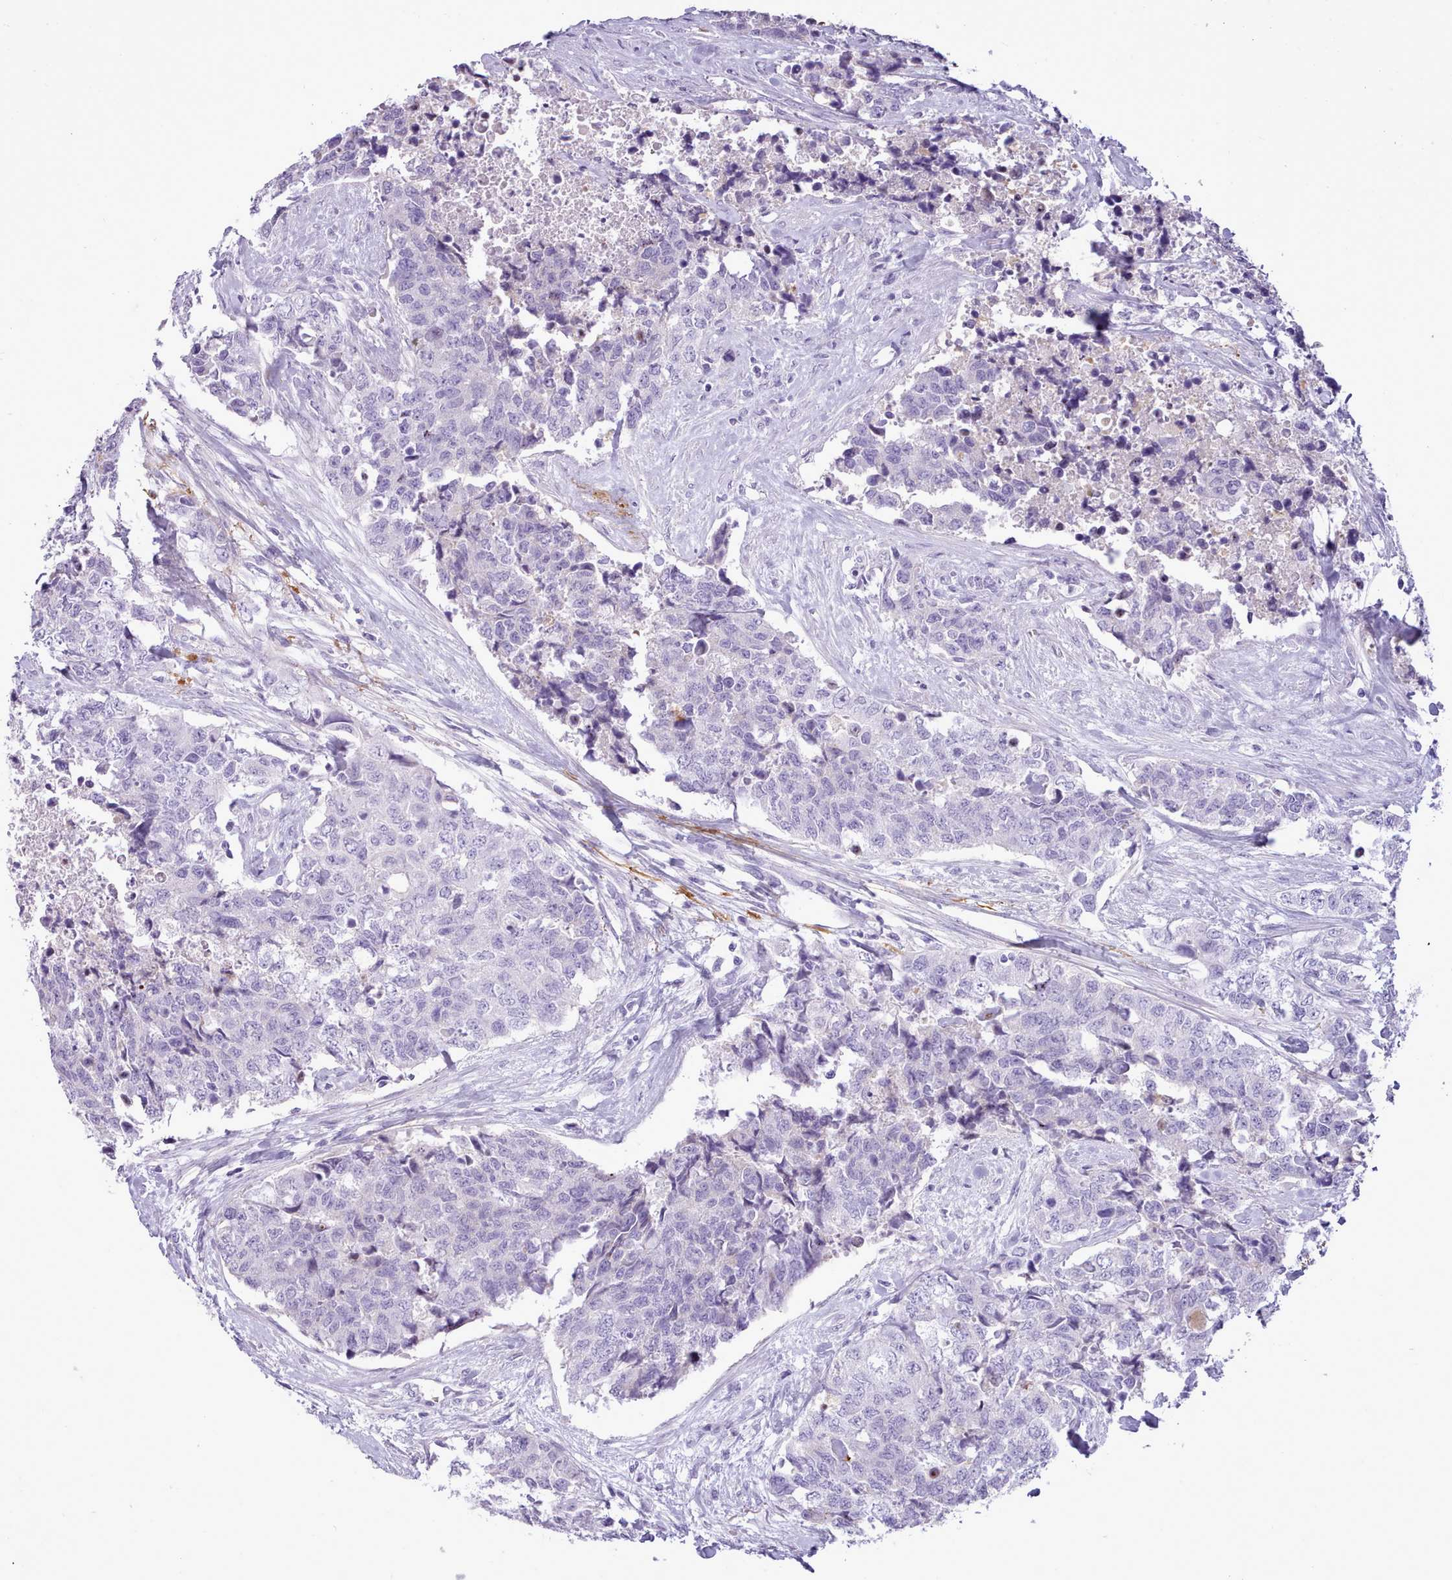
{"staining": {"intensity": "negative", "quantity": "none", "location": "none"}, "tissue": "urothelial cancer", "cell_type": "Tumor cells", "image_type": "cancer", "snomed": [{"axis": "morphology", "description": "Urothelial carcinoma, High grade"}, {"axis": "topography", "description": "Urinary bladder"}], "caption": "High magnification brightfield microscopy of urothelial cancer stained with DAB (3,3'-diaminobenzidine) (brown) and counterstained with hematoxylin (blue): tumor cells show no significant expression.", "gene": "CYP2A13", "patient": {"sex": "female", "age": 78}}